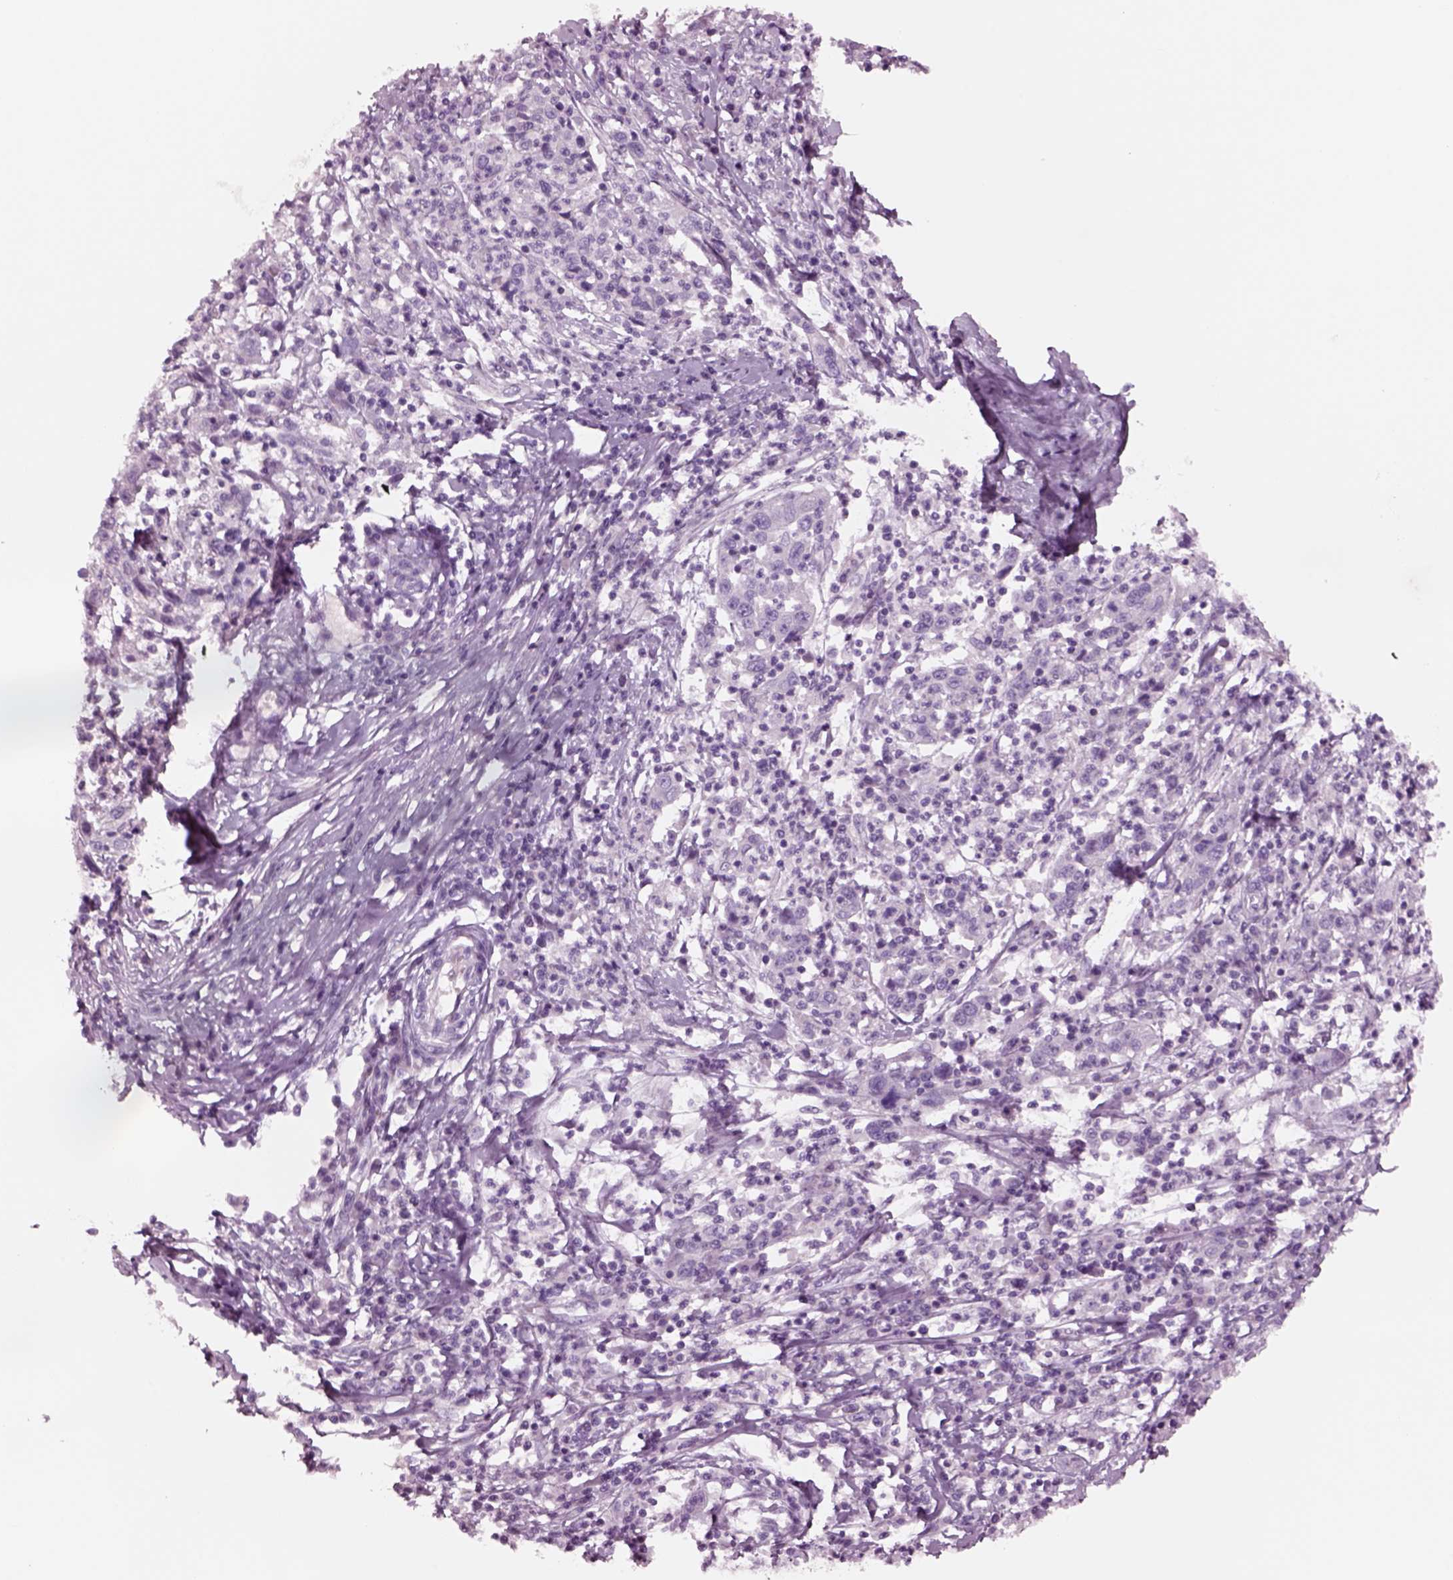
{"staining": {"intensity": "negative", "quantity": "none", "location": "none"}, "tissue": "cervical cancer", "cell_type": "Tumor cells", "image_type": "cancer", "snomed": [{"axis": "morphology", "description": "Squamous cell carcinoma, NOS"}, {"axis": "topography", "description": "Cervix"}], "caption": "The image shows no significant expression in tumor cells of cervical squamous cell carcinoma.", "gene": "NMRK2", "patient": {"sex": "female", "age": 46}}